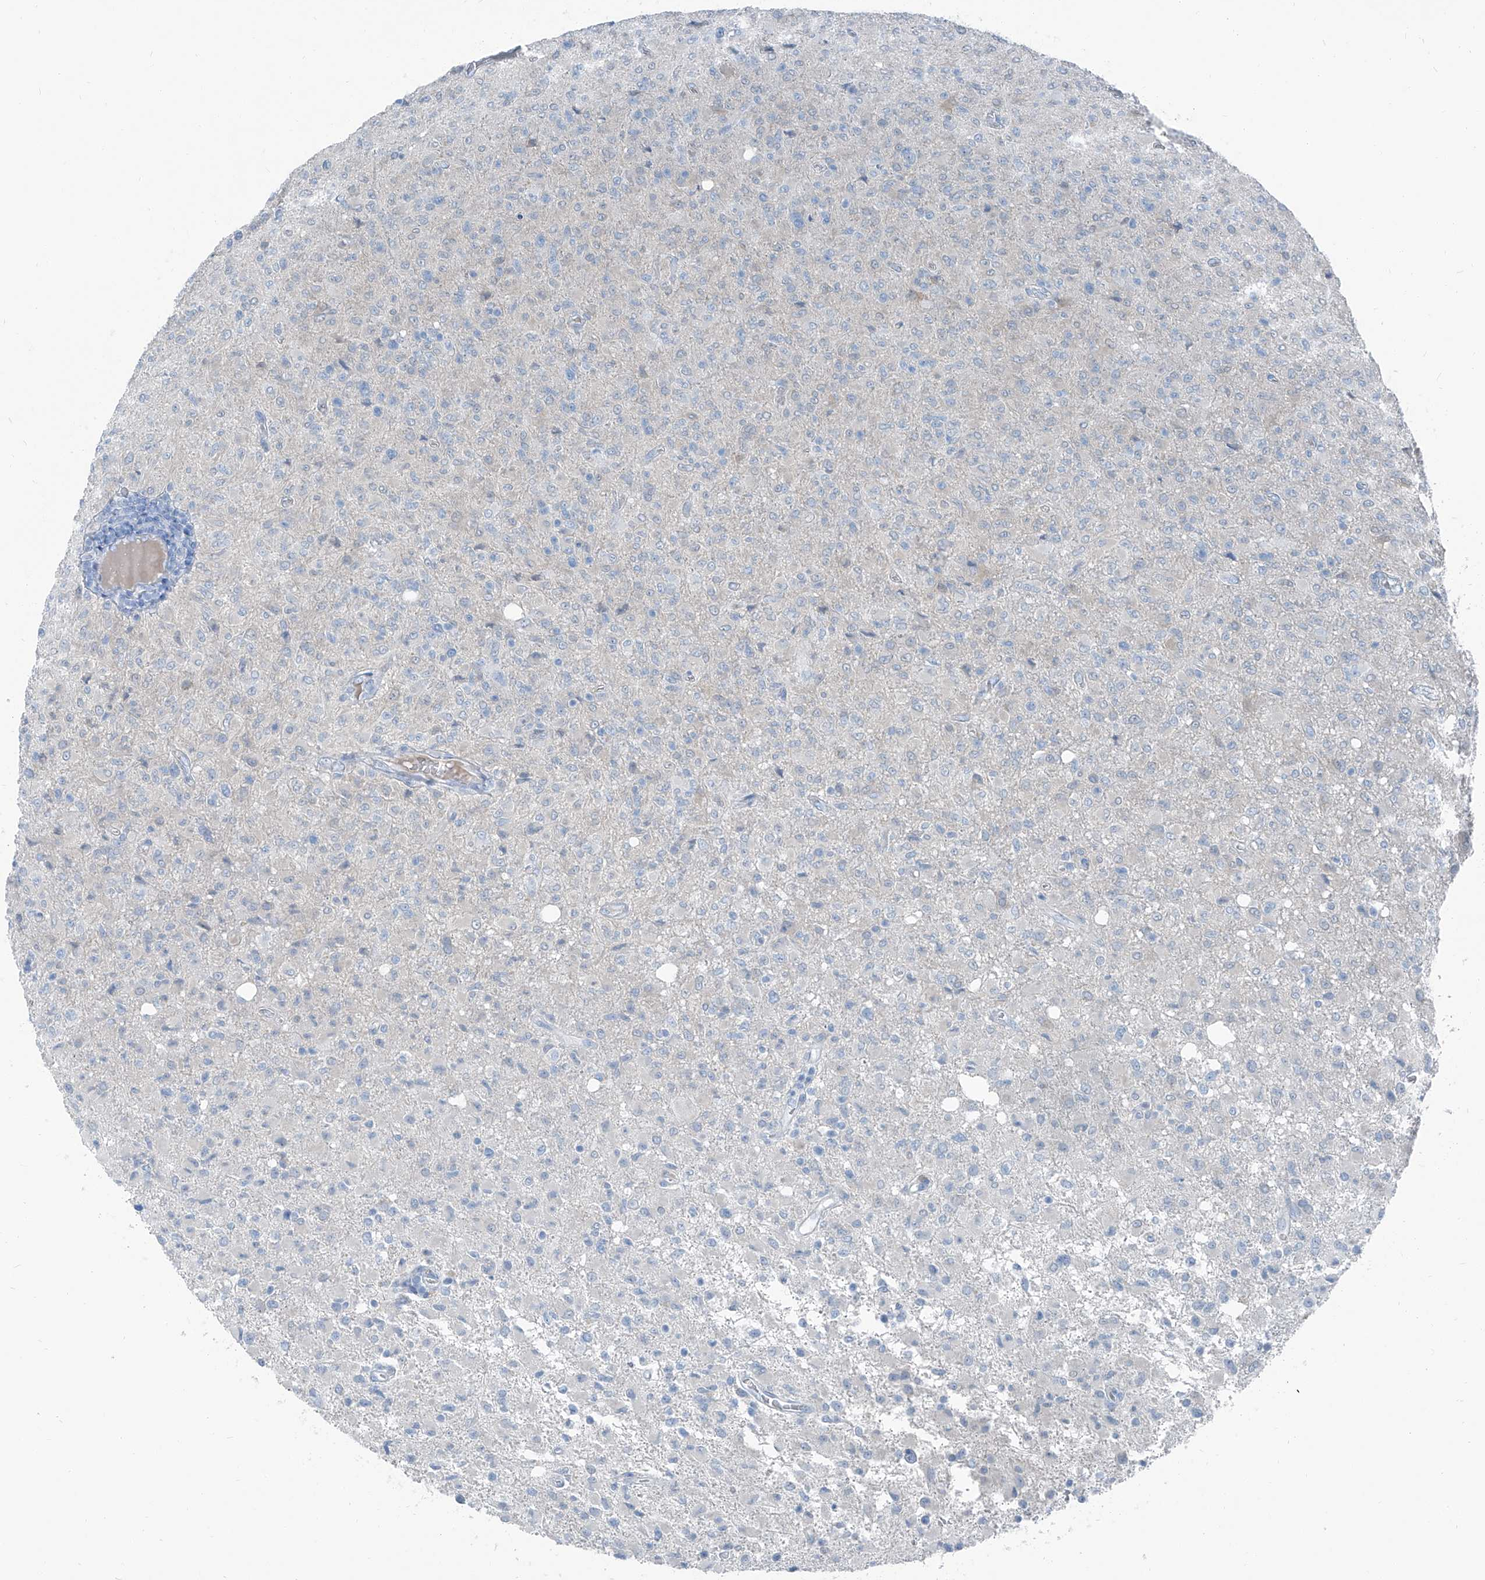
{"staining": {"intensity": "negative", "quantity": "none", "location": "none"}, "tissue": "glioma", "cell_type": "Tumor cells", "image_type": "cancer", "snomed": [{"axis": "morphology", "description": "Glioma, malignant, High grade"}, {"axis": "topography", "description": "Brain"}], "caption": "DAB (3,3'-diaminobenzidine) immunohistochemical staining of human glioma shows no significant expression in tumor cells.", "gene": "RGN", "patient": {"sex": "female", "age": 57}}